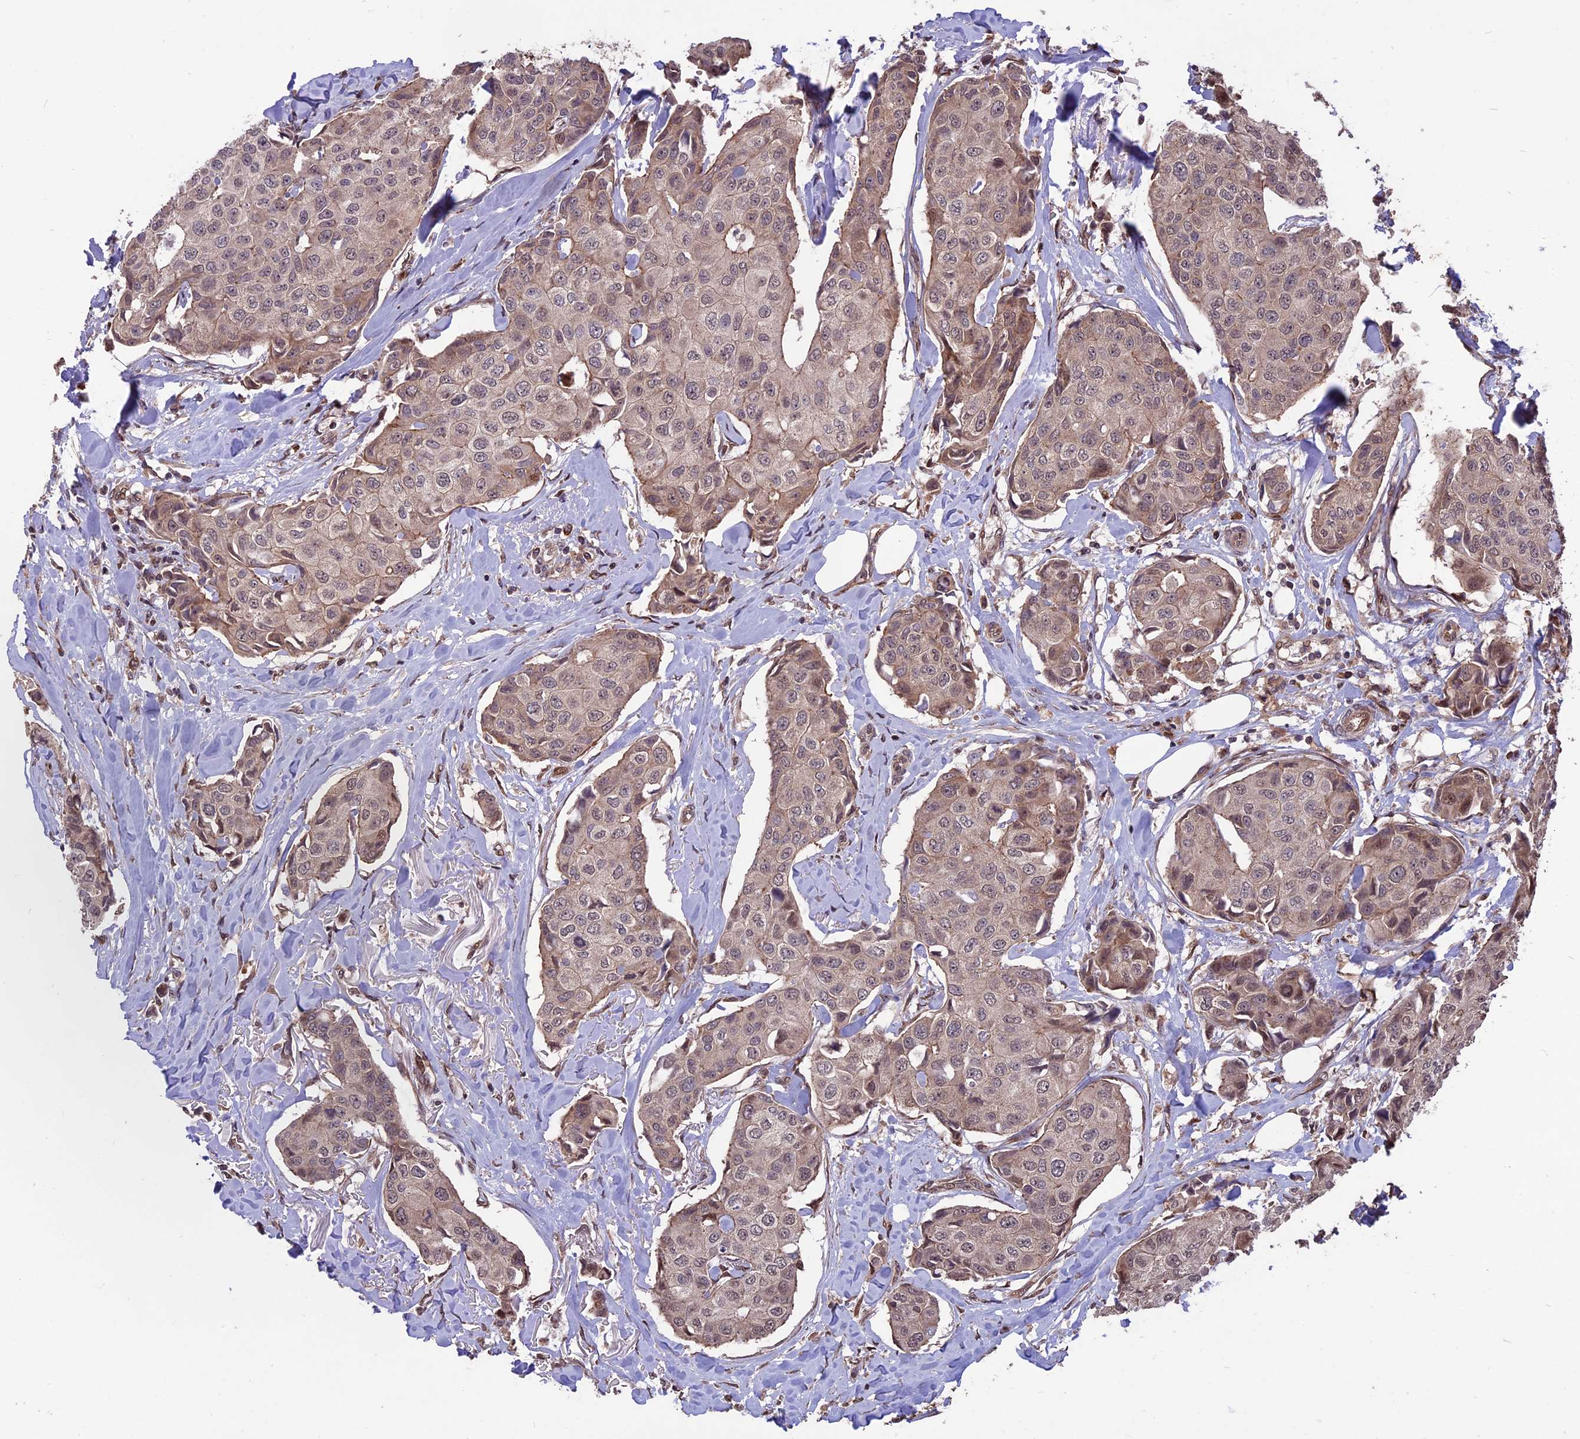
{"staining": {"intensity": "moderate", "quantity": ">75%", "location": "cytoplasmic/membranous,nuclear"}, "tissue": "breast cancer", "cell_type": "Tumor cells", "image_type": "cancer", "snomed": [{"axis": "morphology", "description": "Duct carcinoma"}, {"axis": "topography", "description": "Breast"}], "caption": "Approximately >75% of tumor cells in infiltrating ductal carcinoma (breast) exhibit moderate cytoplasmic/membranous and nuclear protein staining as visualized by brown immunohistochemical staining.", "gene": "ZNF598", "patient": {"sex": "female", "age": 80}}